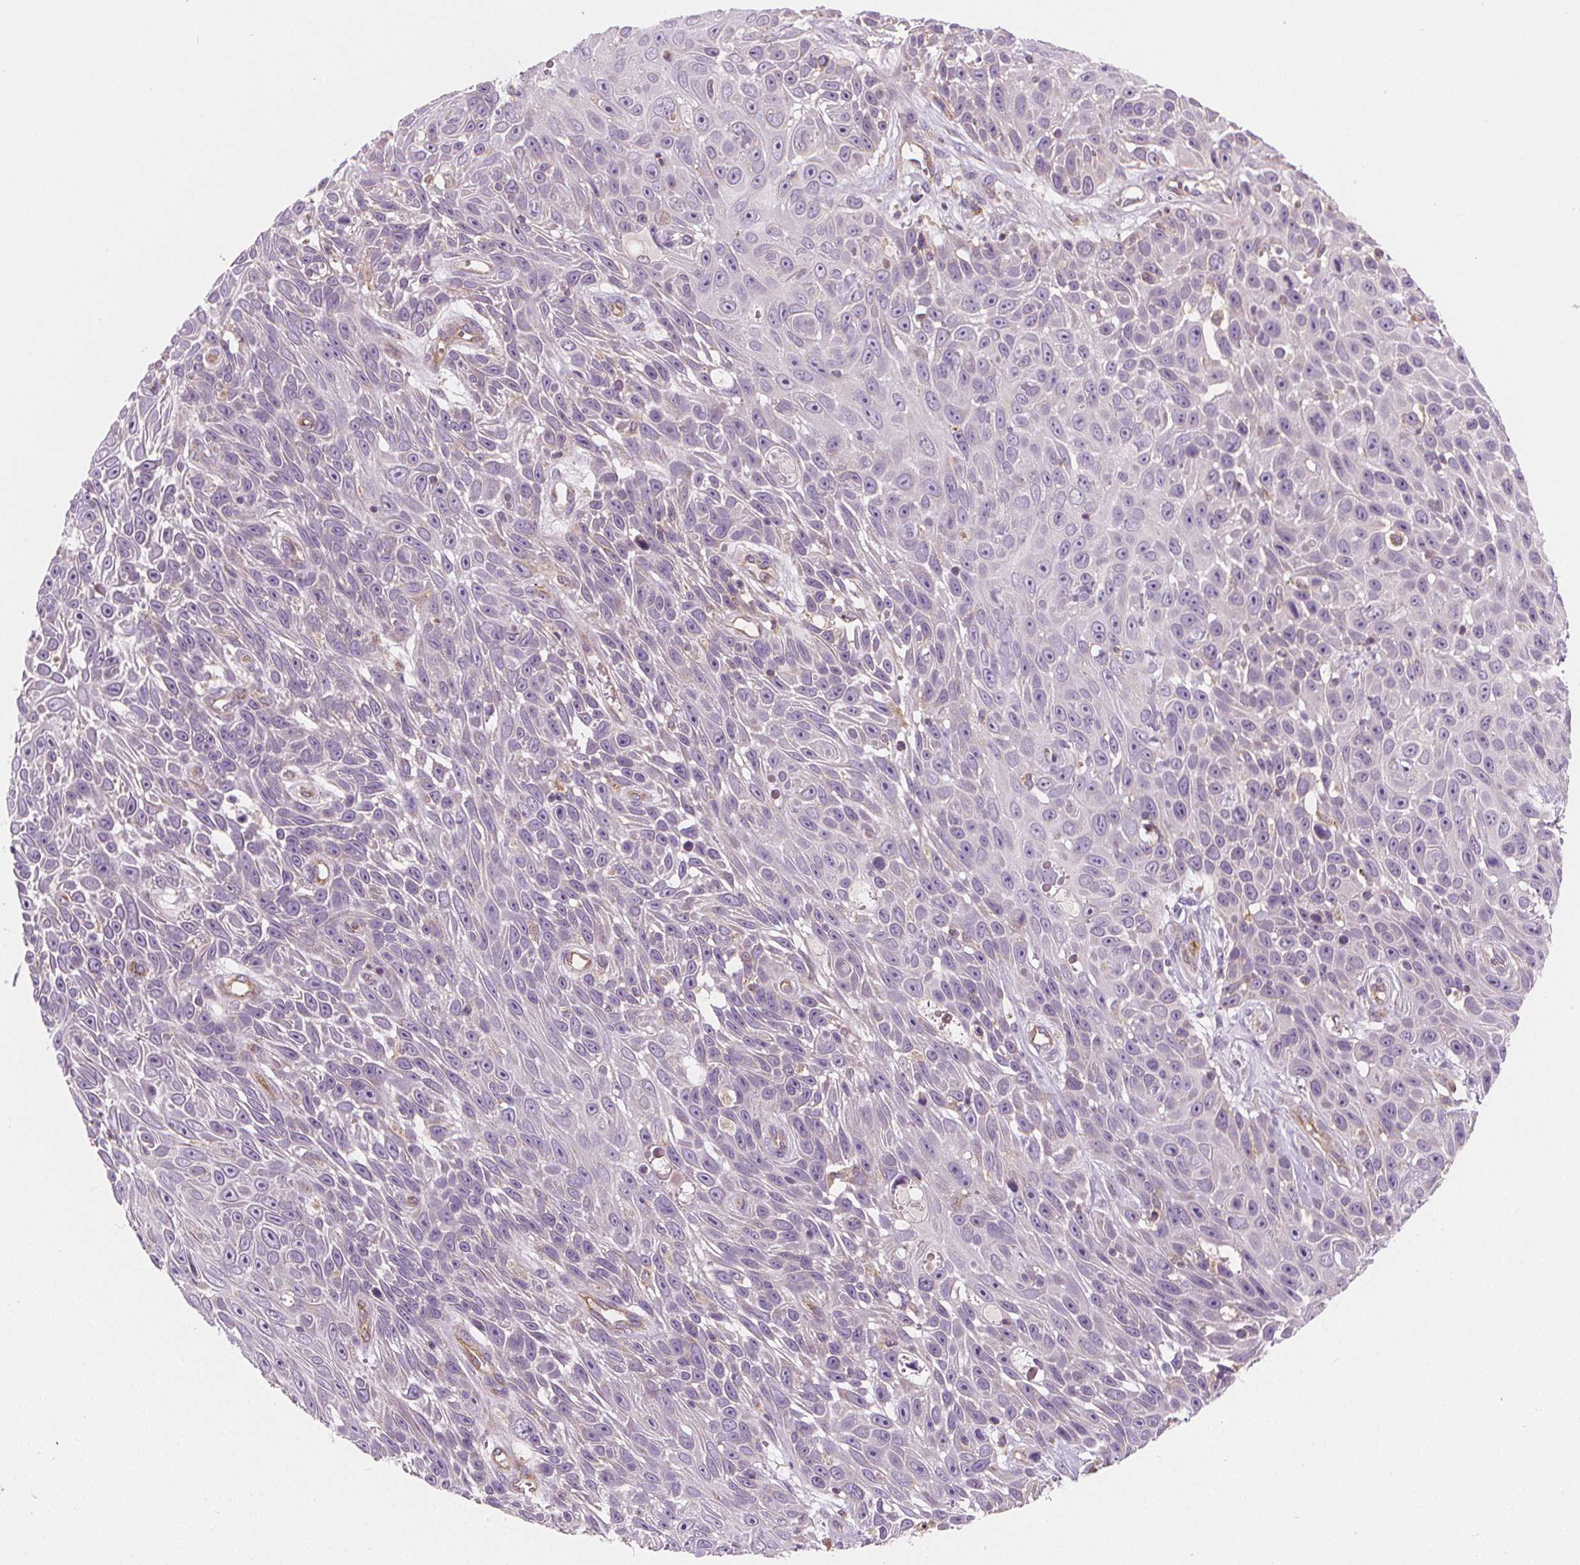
{"staining": {"intensity": "negative", "quantity": "none", "location": "none"}, "tissue": "skin cancer", "cell_type": "Tumor cells", "image_type": "cancer", "snomed": [{"axis": "morphology", "description": "Squamous cell carcinoma, NOS"}, {"axis": "topography", "description": "Skin"}], "caption": "This is a histopathology image of immunohistochemistry (IHC) staining of squamous cell carcinoma (skin), which shows no staining in tumor cells.", "gene": "RAB20", "patient": {"sex": "male", "age": 82}}